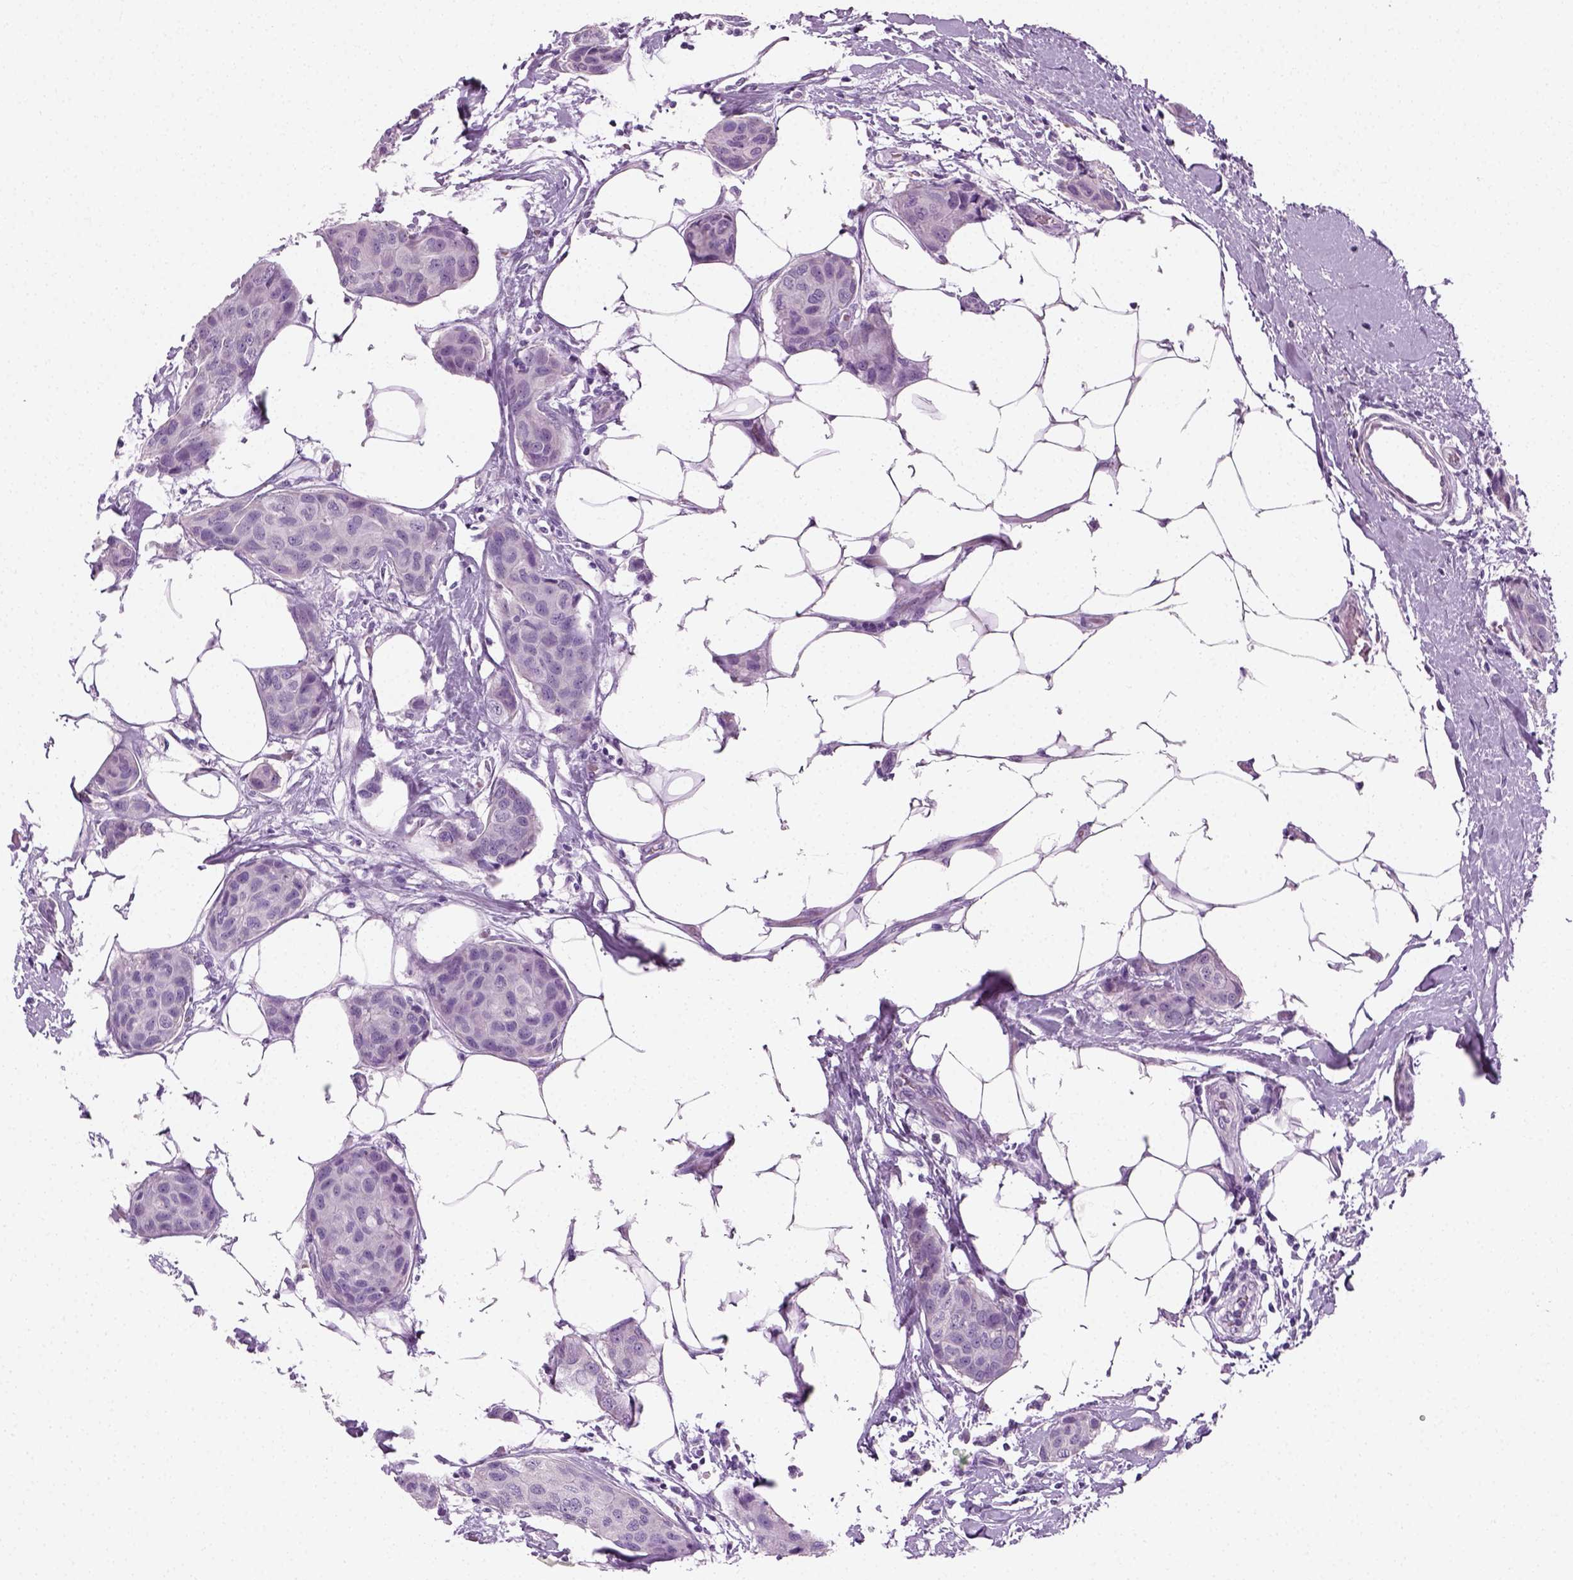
{"staining": {"intensity": "negative", "quantity": "none", "location": "none"}, "tissue": "breast cancer", "cell_type": "Tumor cells", "image_type": "cancer", "snomed": [{"axis": "morphology", "description": "Duct carcinoma"}, {"axis": "topography", "description": "Breast"}], "caption": "This is an IHC micrograph of human breast infiltrating ductal carcinoma. There is no staining in tumor cells.", "gene": "SPATA31E1", "patient": {"sex": "female", "age": 80}}